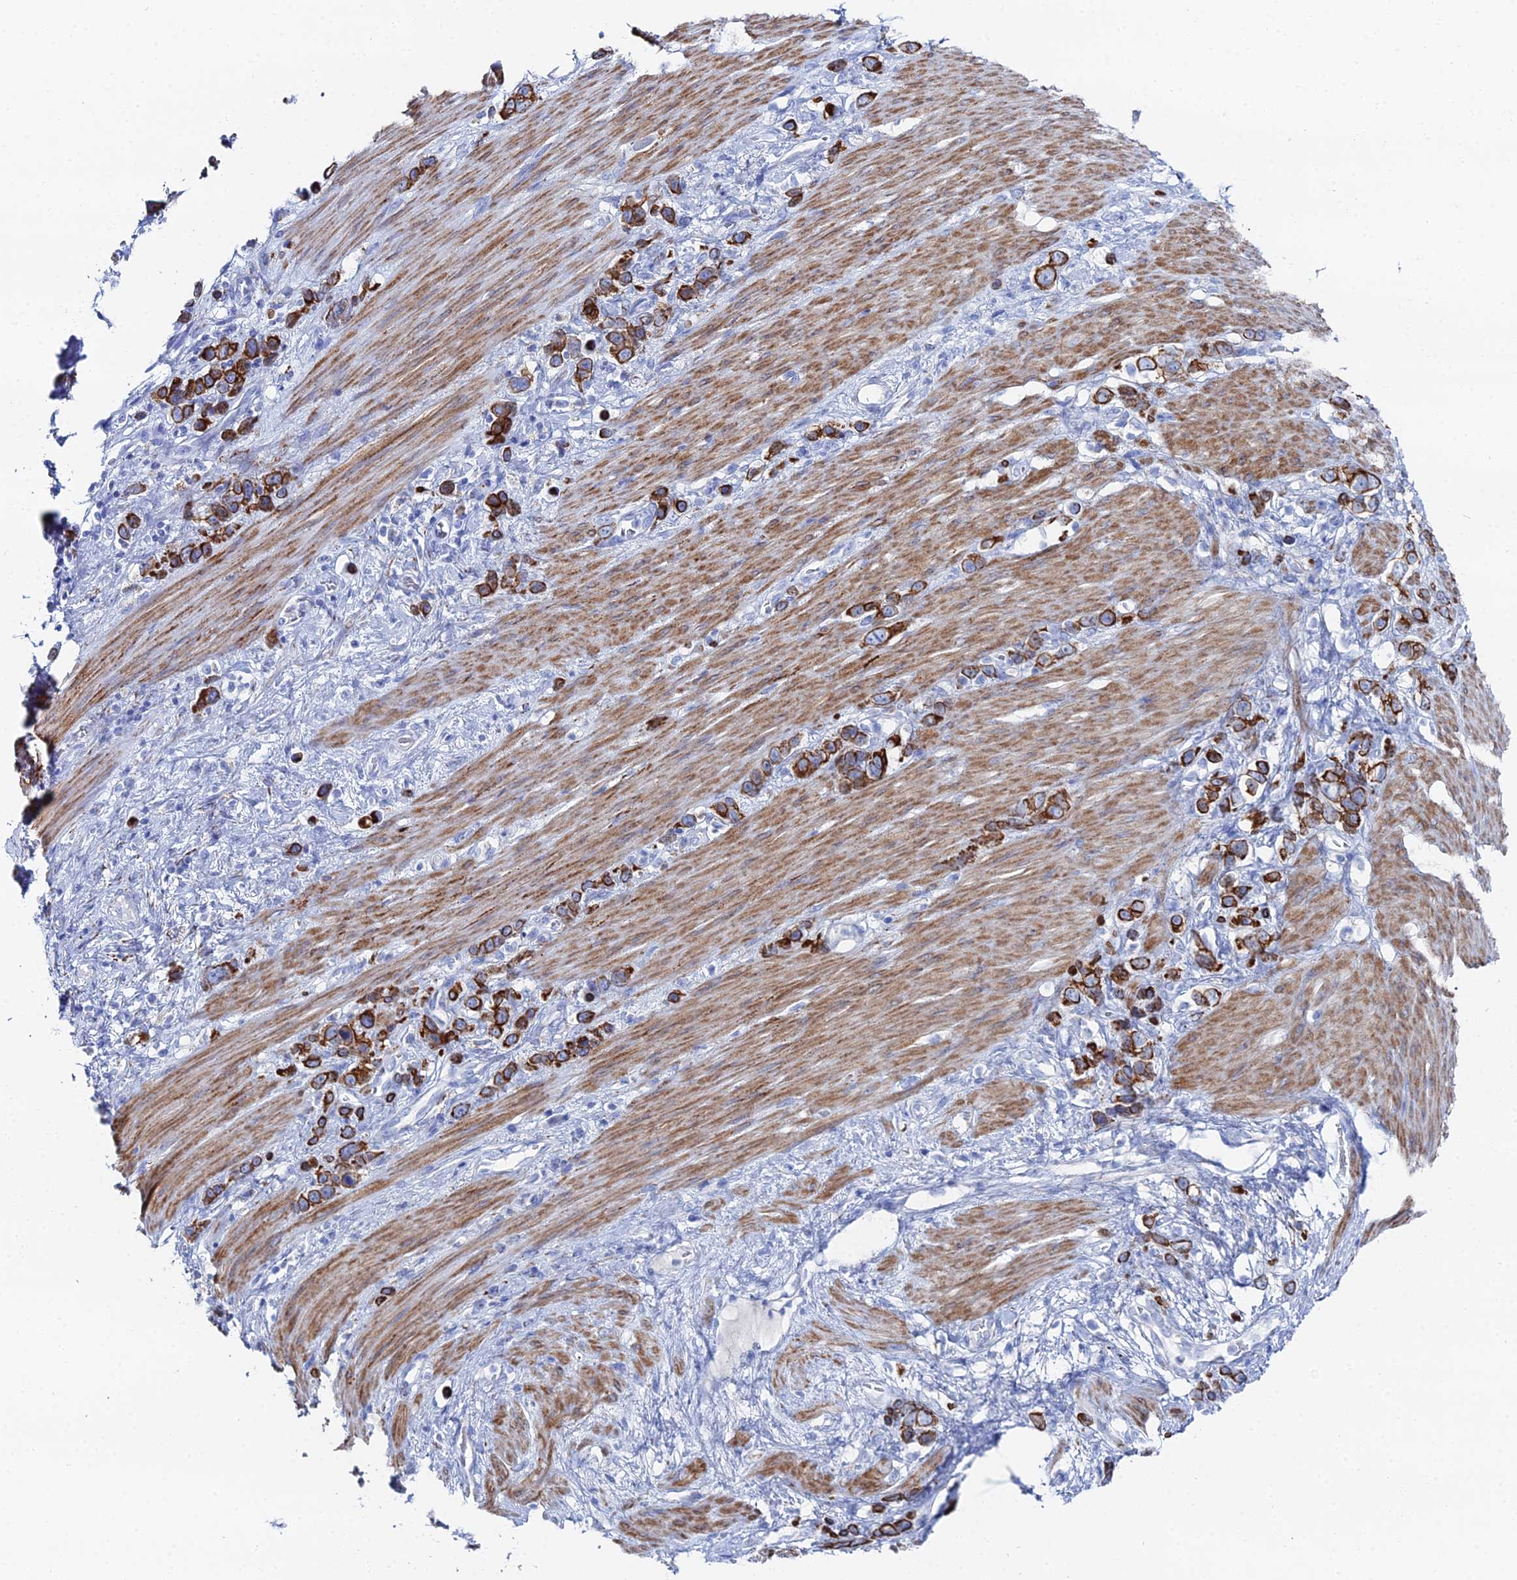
{"staining": {"intensity": "strong", "quantity": ">75%", "location": "cytoplasmic/membranous"}, "tissue": "stomach cancer", "cell_type": "Tumor cells", "image_type": "cancer", "snomed": [{"axis": "morphology", "description": "Adenocarcinoma, NOS"}, {"axis": "morphology", "description": "Adenocarcinoma, High grade"}, {"axis": "topography", "description": "Stomach, upper"}, {"axis": "topography", "description": "Stomach, lower"}], "caption": "An image of human stomach cancer (adenocarcinoma) stained for a protein reveals strong cytoplasmic/membranous brown staining in tumor cells.", "gene": "DHX34", "patient": {"sex": "female", "age": 65}}